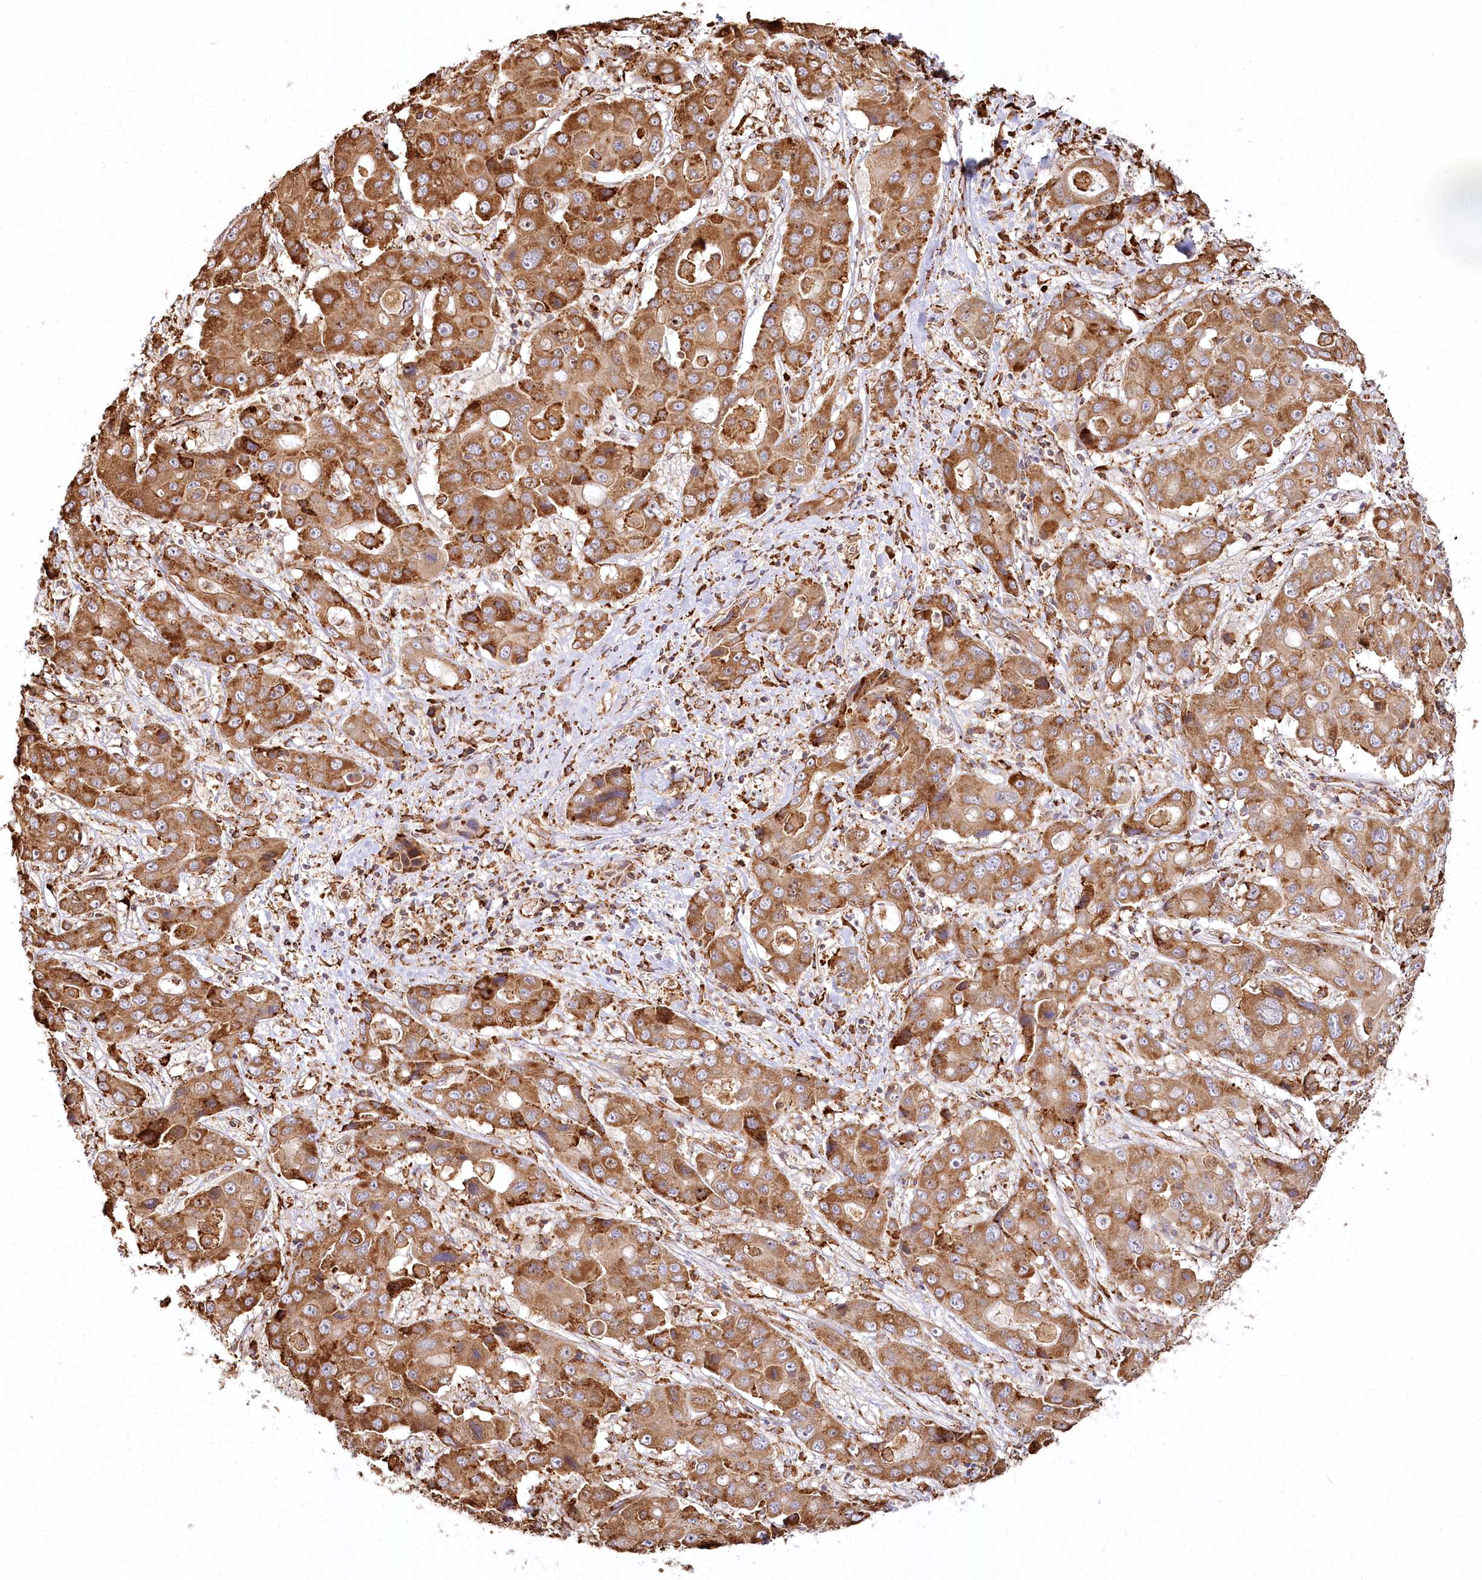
{"staining": {"intensity": "moderate", "quantity": ">75%", "location": "cytoplasmic/membranous"}, "tissue": "liver cancer", "cell_type": "Tumor cells", "image_type": "cancer", "snomed": [{"axis": "morphology", "description": "Cholangiocarcinoma"}, {"axis": "topography", "description": "Liver"}], "caption": "Liver cholangiocarcinoma was stained to show a protein in brown. There is medium levels of moderate cytoplasmic/membranous staining in about >75% of tumor cells. (DAB (3,3'-diaminobenzidine) IHC, brown staining for protein, blue staining for nuclei).", "gene": "FAM13A", "patient": {"sex": "male", "age": 67}}